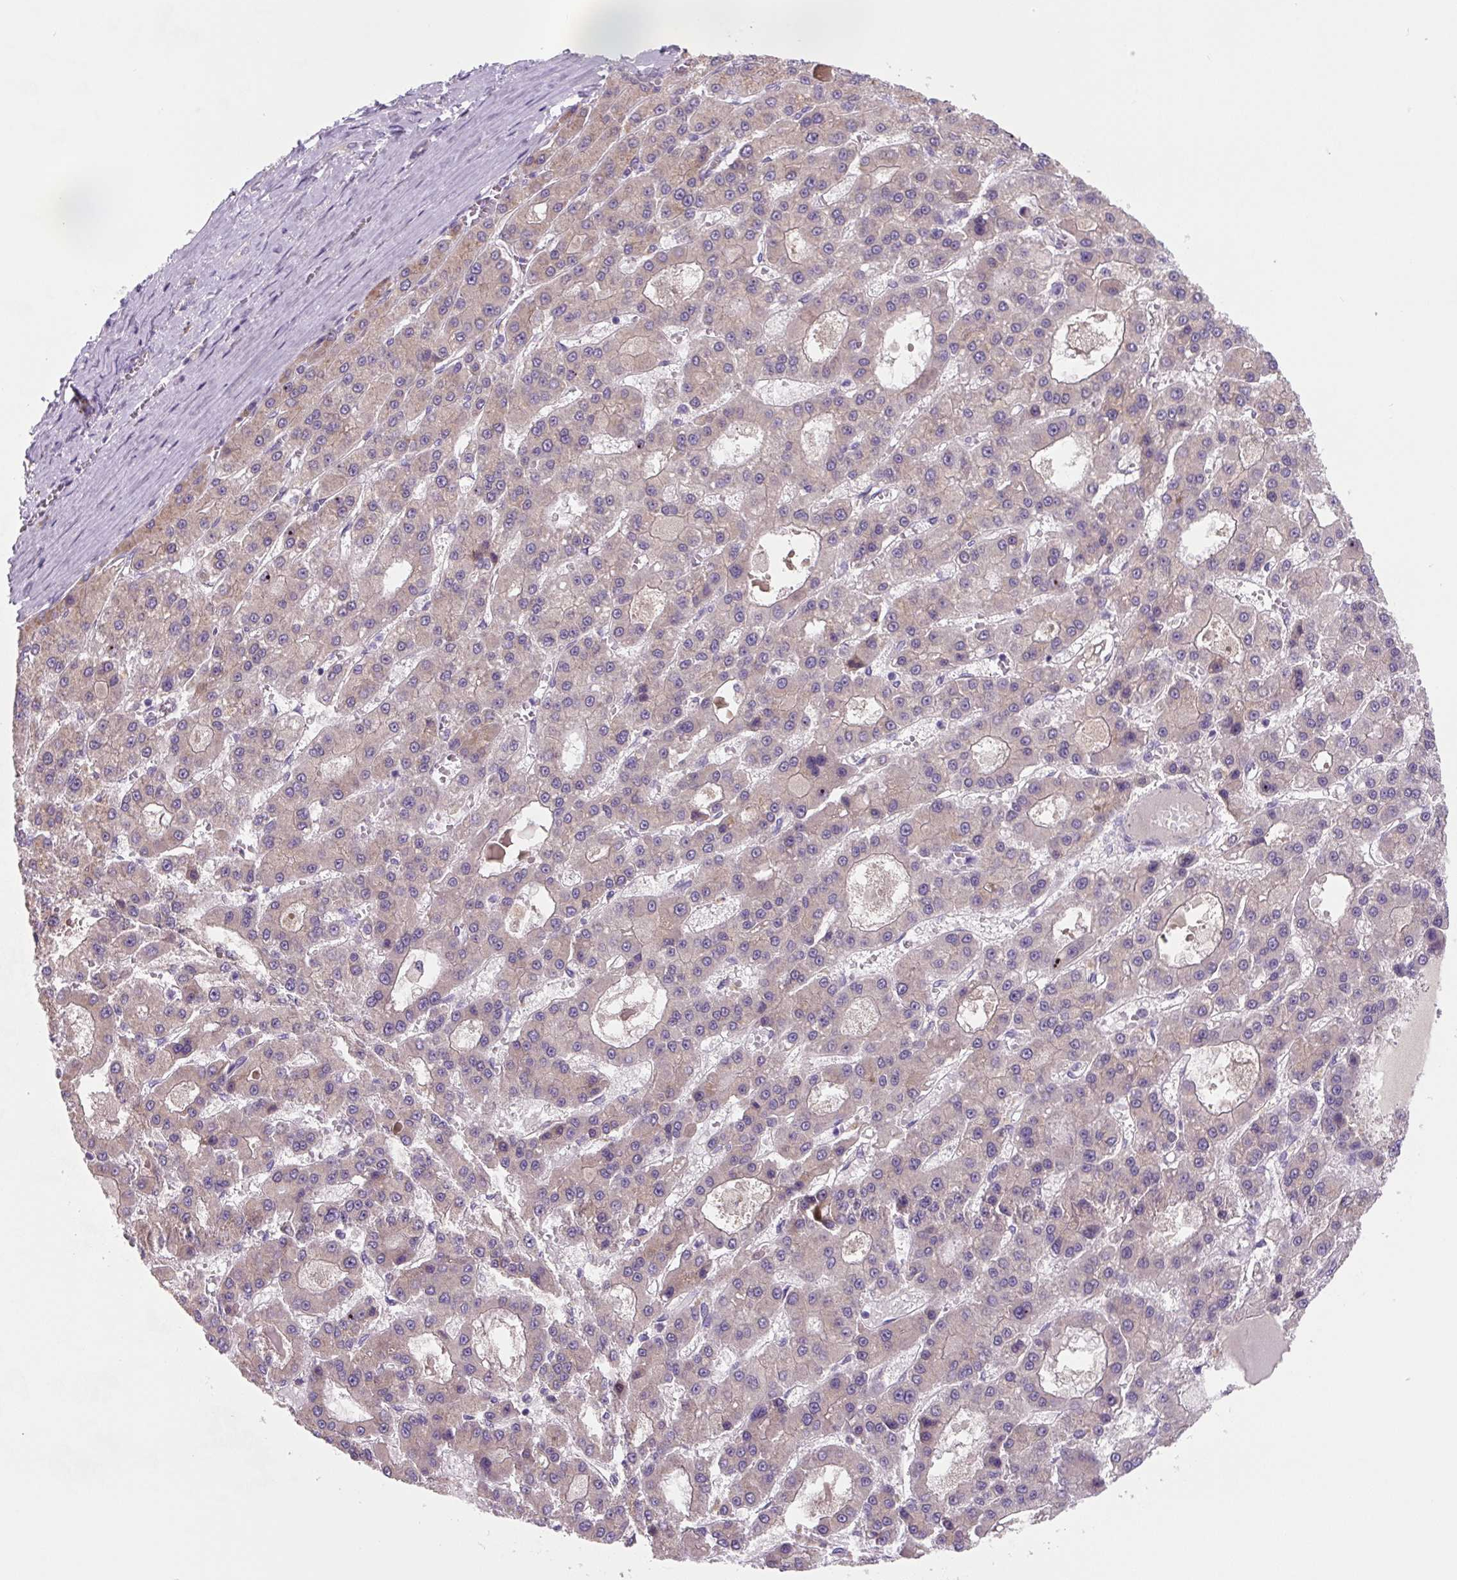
{"staining": {"intensity": "weak", "quantity": "<25%", "location": "cytoplasmic/membranous"}, "tissue": "liver cancer", "cell_type": "Tumor cells", "image_type": "cancer", "snomed": [{"axis": "morphology", "description": "Carcinoma, Hepatocellular, NOS"}, {"axis": "topography", "description": "Liver"}], "caption": "Tumor cells show no significant protein expression in hepatocellular carcinoma (liver). Brightfield microscopy of immunohistochemistry stained with DAB (brown) and hematoxylin (blue), captured at high magnification.", "gene": "FZD5", "patient": {"sex": "male", "age": 70}}